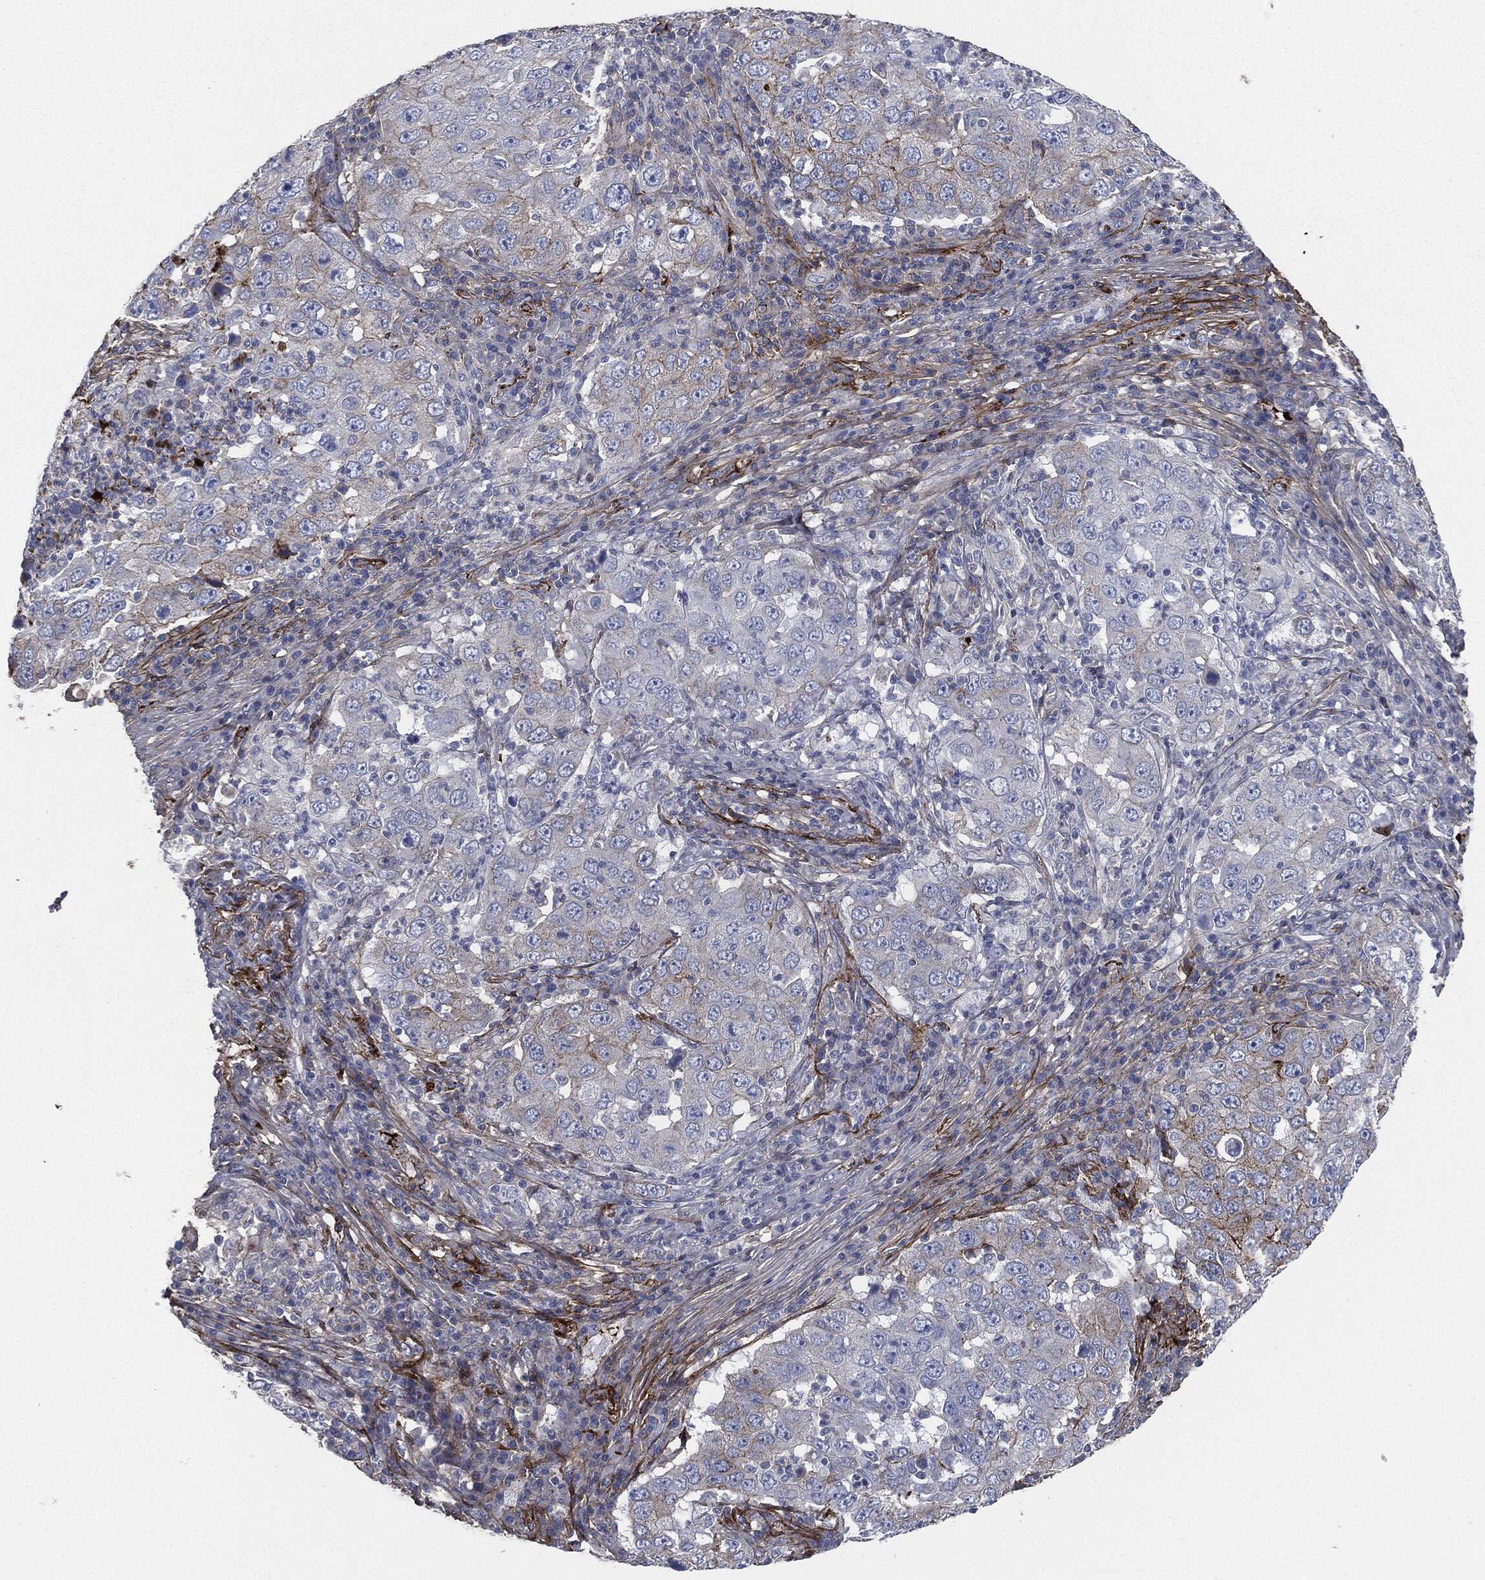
{"staining": {"intensity": "weak", "quantity": "<25%", "location": "cytoplasmic/membranous"}, "tissue": "lung cancer", "cell_type": "Tumor cells", "image_type": "cancer", "snomed": [{"axis": "morphology", "description": "Adenocarcinoma, NOS"}, {"axis": "topography", "description": "Lung"}], "caption": "Tumor cells are negative for brown protein staining in lung cancer.", "gene": "APOB", "patient": {"sex": "male", "age": 73}}